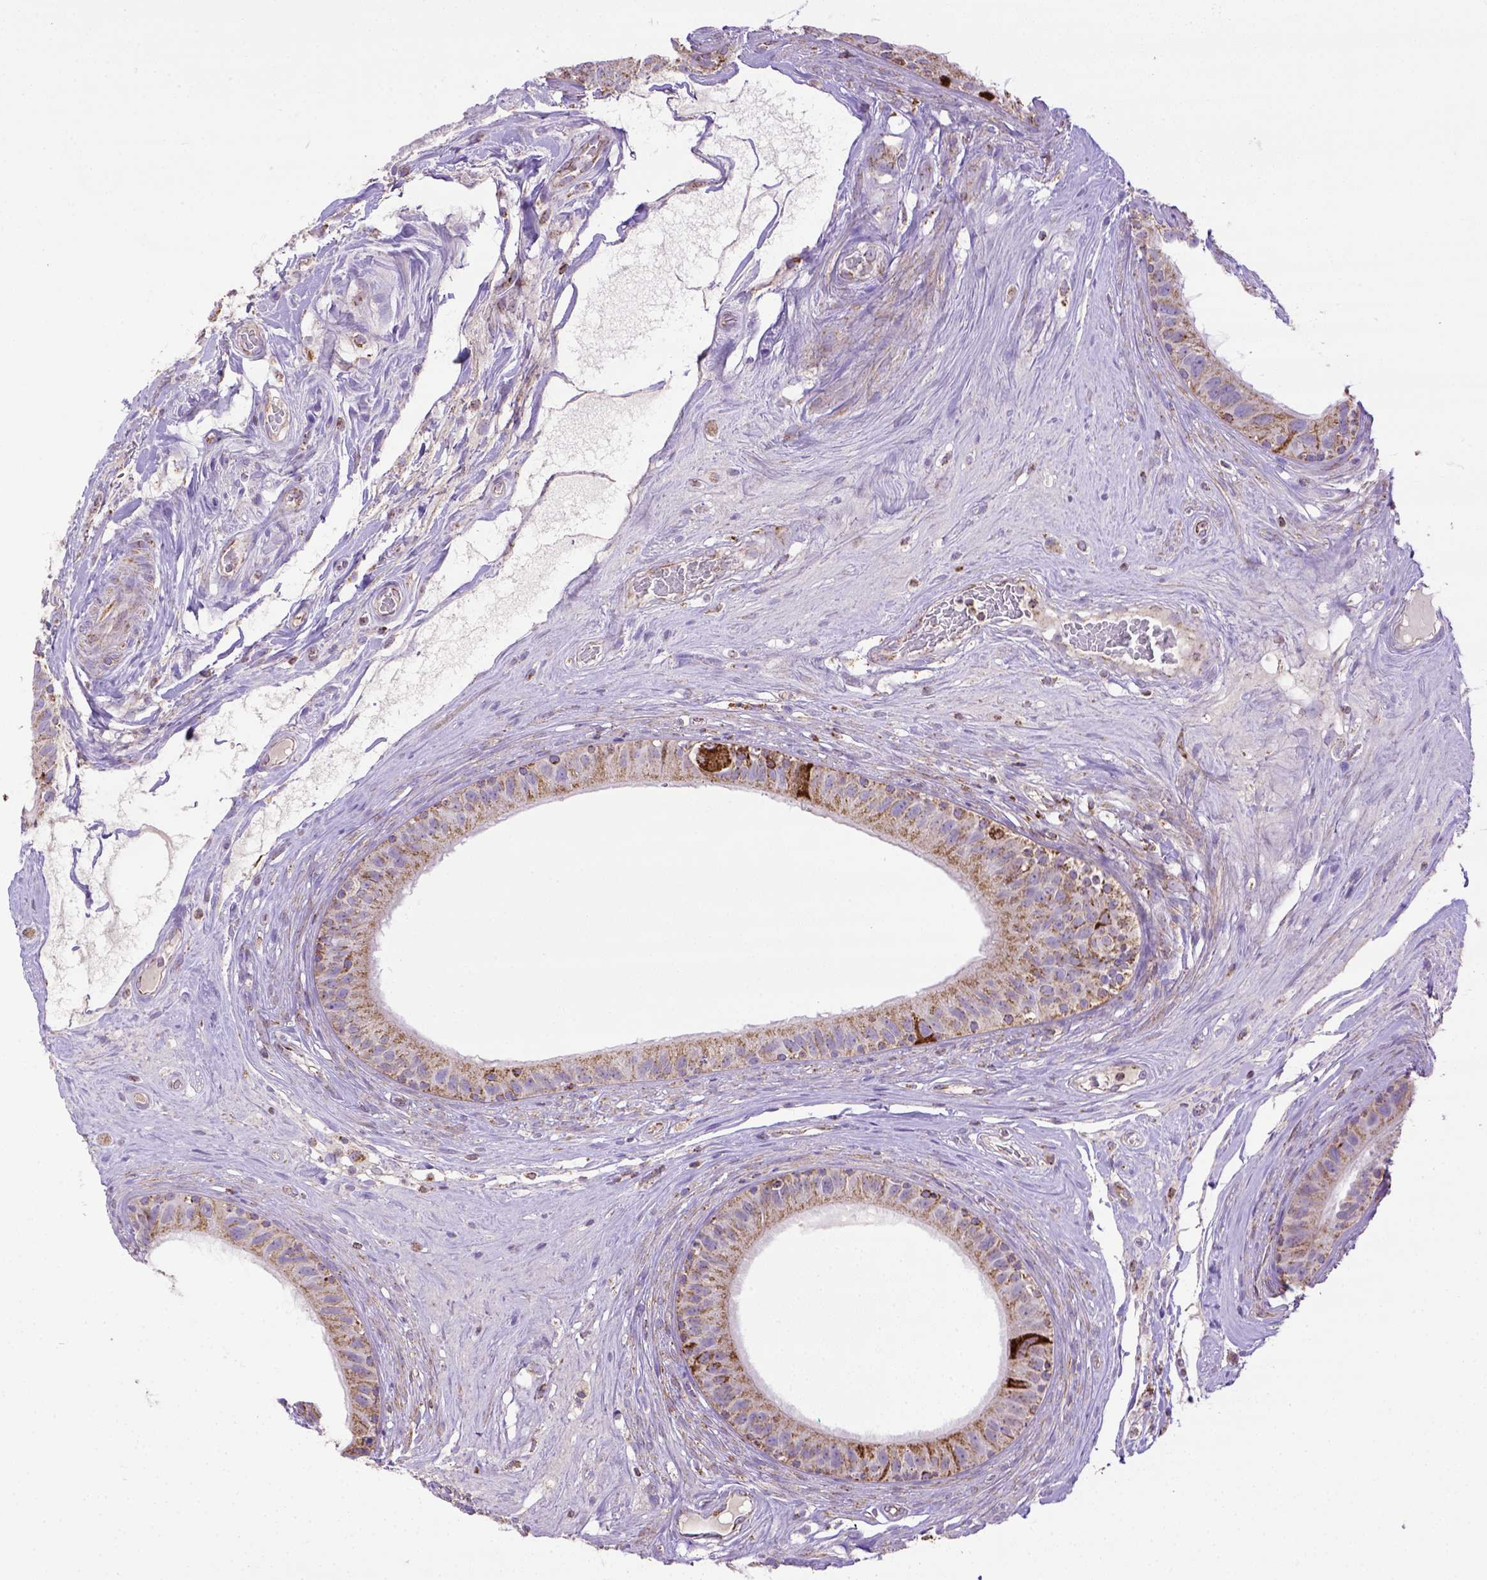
{"staining": {"intensity": "moderate", "quantity": ">75%", "location": "cytoplasmic/membranous"}, "tissue": "epididymis", "cell_type": "Glandular cells", "image_type": "normal", "snomed": [{"axis": "morphology", "description": "Normal tissue, NOS"}, {"axis": "topography", "description": "Epididymis"}], "caption": "Protein staining exhibits moderate cytoplasmic/membranous staining in approximately >75% of glandular cells in benign epididymis. (IHC, brightfield microscopy, high magnification).", "gene": "MT", "patient": {"sex": "male", "age": 59}}